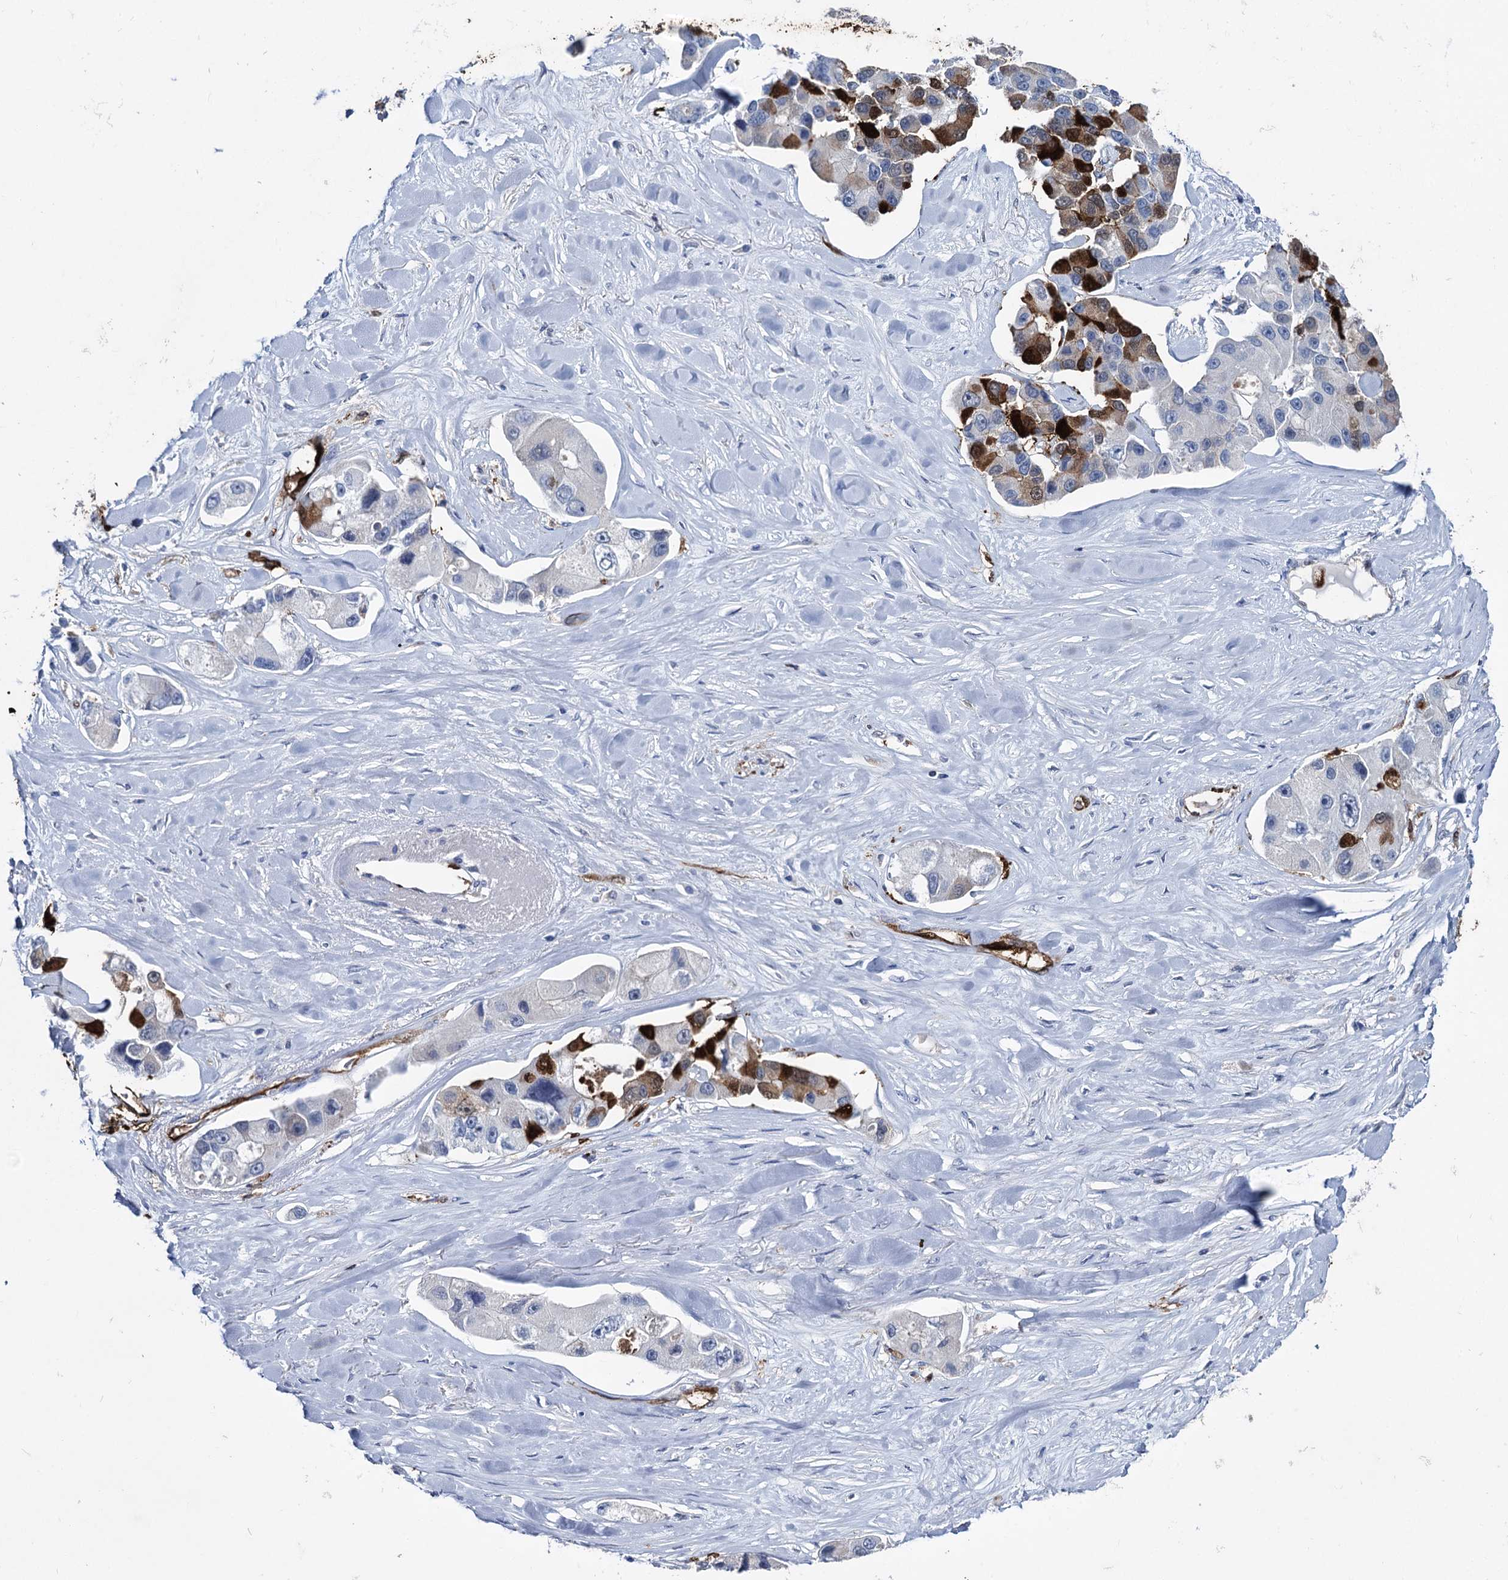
{"staining": {"intensity": "strong", "quantity": "<25%", "location": "cytoplasmic/membranous,nuclear"}, "tissue": "lung cancer", "cell_type": "Tumor cells", "image_type": "cancer", "snomed": [{"axis": "morphology", "description": "Adenocarcinoma, NOS"}, {"axis": "topography", "description": "Lung"}], "caption": "This is an image of immunohistochemistry staining of lung cancer, which shows strong positivity in the cytoplasmic/membranous and nuclear of tumor cells.", "gene": "FABP5", "patient": {"sex": "female", "age": 54}}